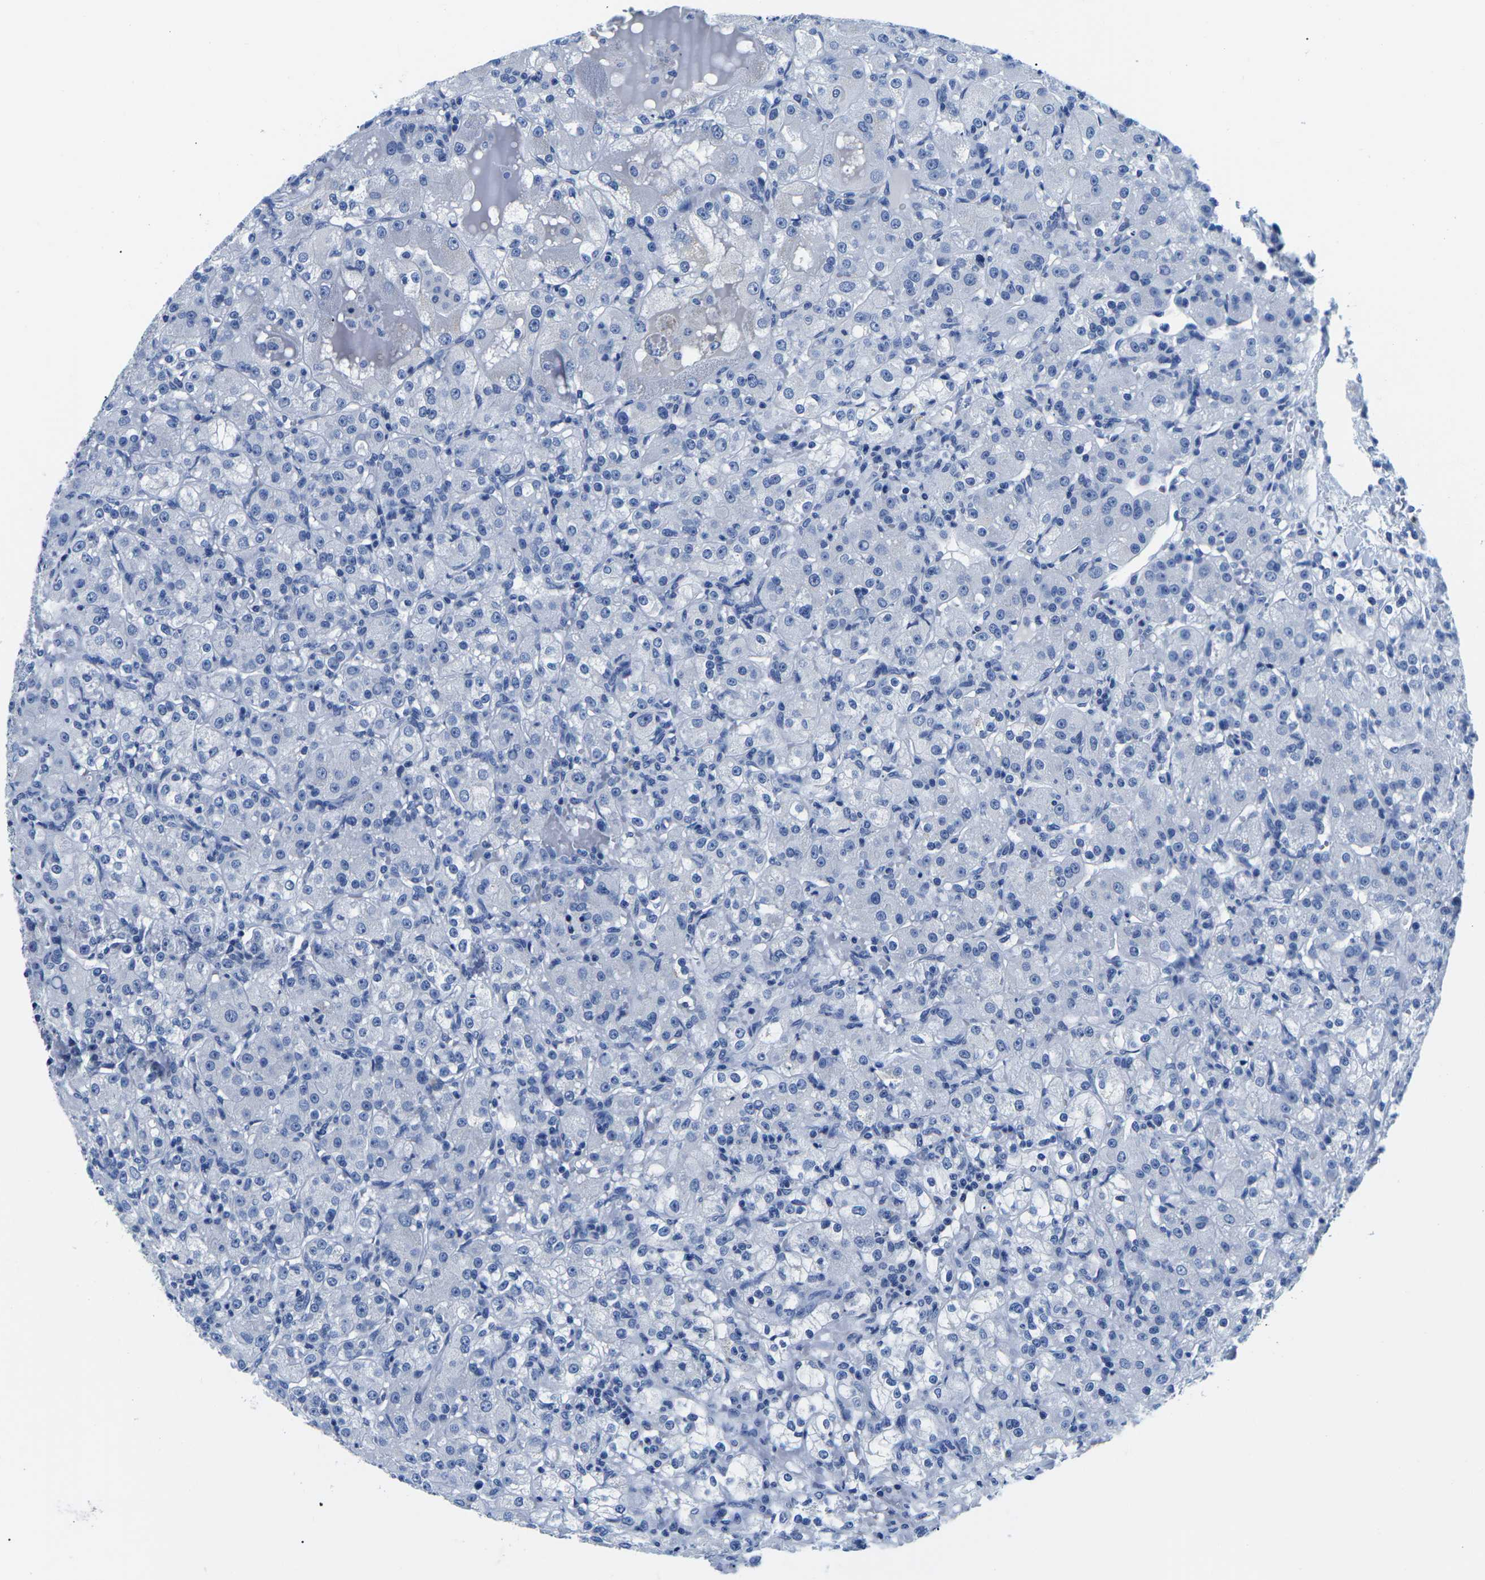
{"staining": {"intensity": "negative", "quantity": "none", "location": "none"}, "tissue": "renal cancer", "cell_type": "Tumor cells", "image_type": "cancer", "snomed": [{"axis": "morphology", "description": "Normal tissue, NOS"}, {"axis": "morphology", "description": "Adenocarcinoma, NOS"}, {"axis": "topography", "description": "Kidney"}], "caption": "A high-resolution micrograph shows immunohistochemistry staining of renal adenocarcinoma, which displays no significant positivity in tumor cells.", "gene": "CYP1A2", "patient": {"sex": "male", "age": 61}}